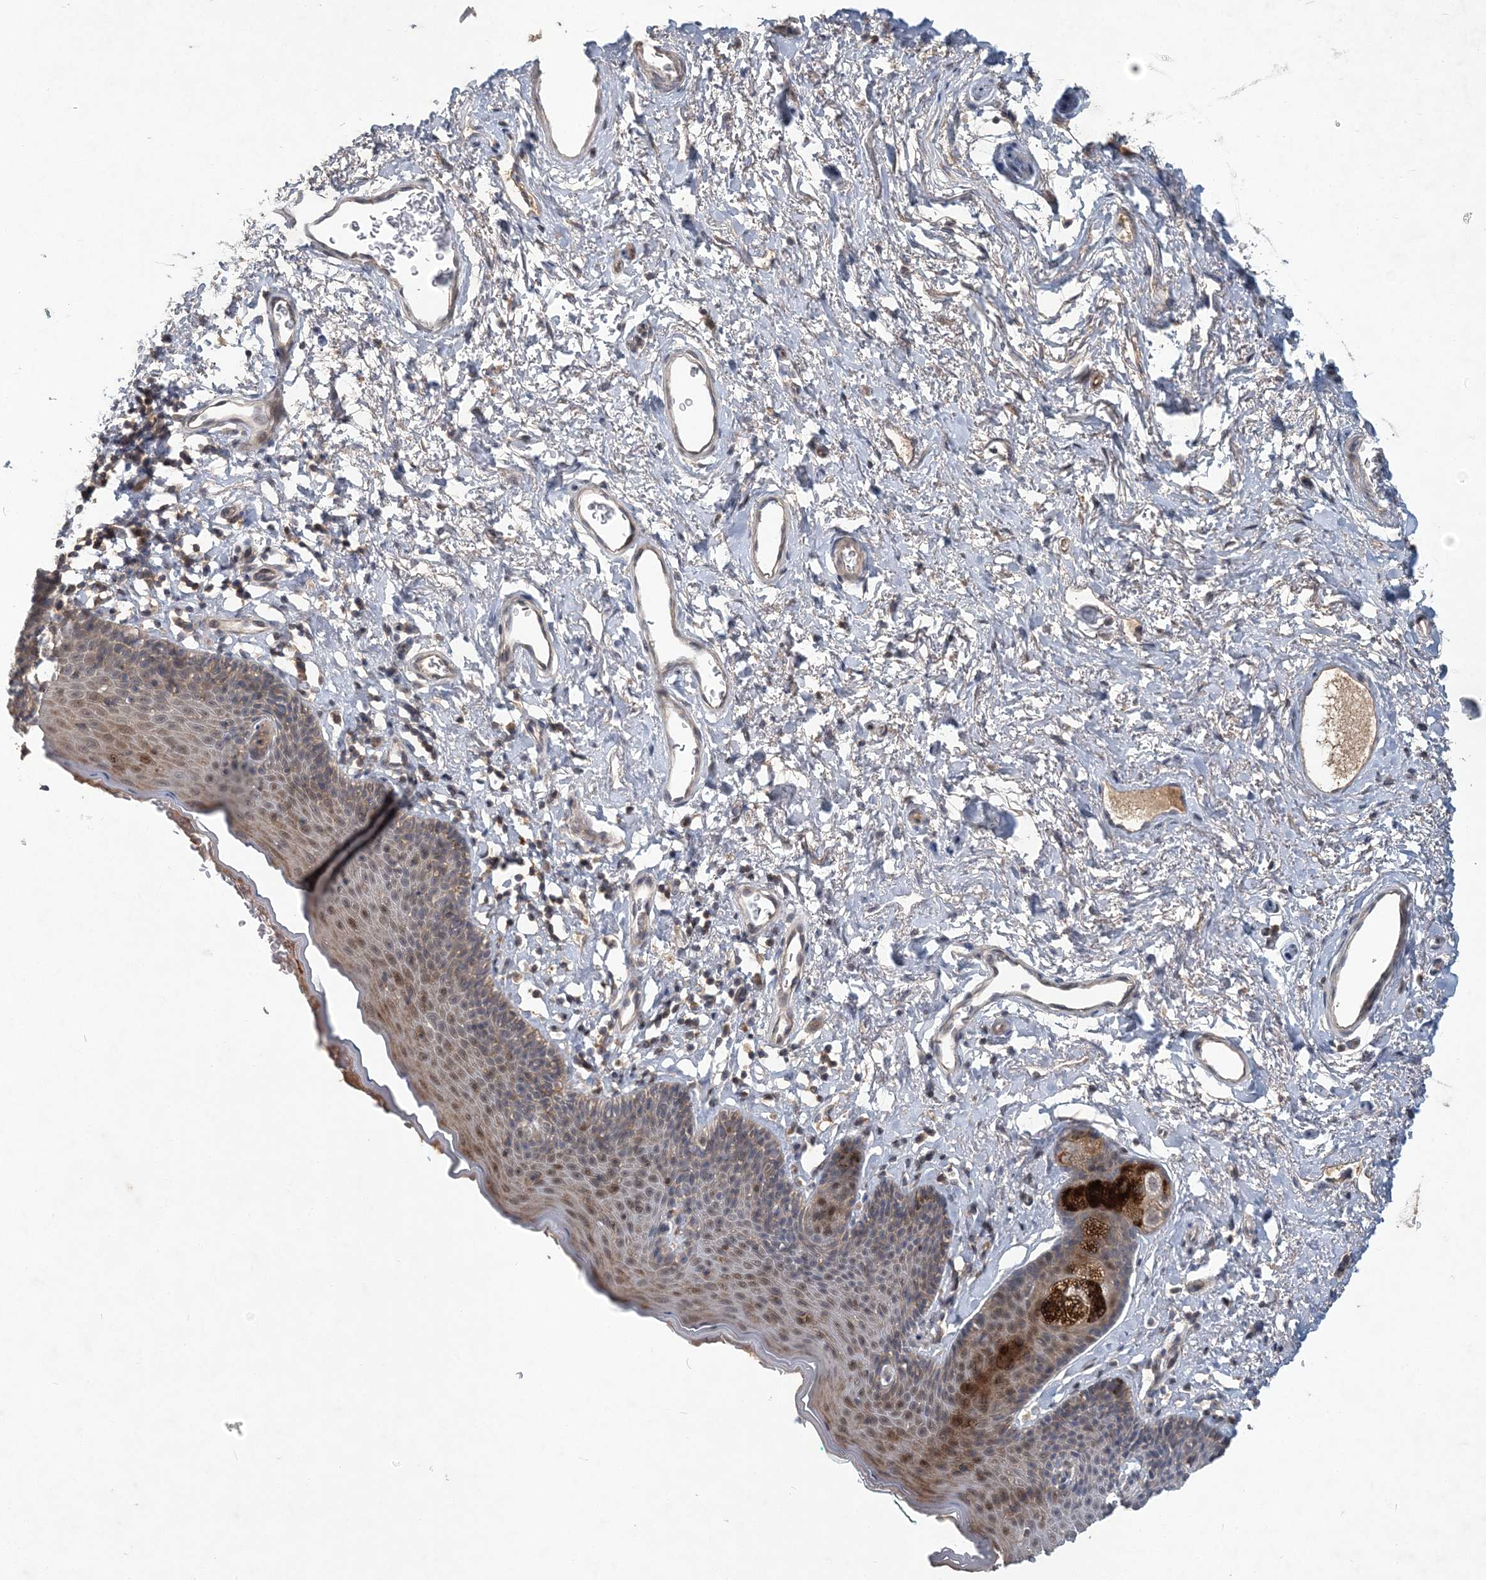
{"staining": {"intensity": "moderate", "quantity": ">75%", "location": "cytoplasmic/membranous,nuclear"}, "tissue": "skin", "cell_type": "Epidermal cells", "image_type": "normal", "snomed": [{"axis": "morphology", "description": "Normal tissue, NOS"}, {"axis": "topography", "description": "Vulva"}], "caption": "Moderate cytoplasmic/membranous,nuclear protein positivity is appreciated in about >75% of epidermal cells in skin. Ihc stains the protein of interest in brown and the nuclei are stained blue.", "gene": "RNF25", "patient": {"sex": "female", "age": 66}}